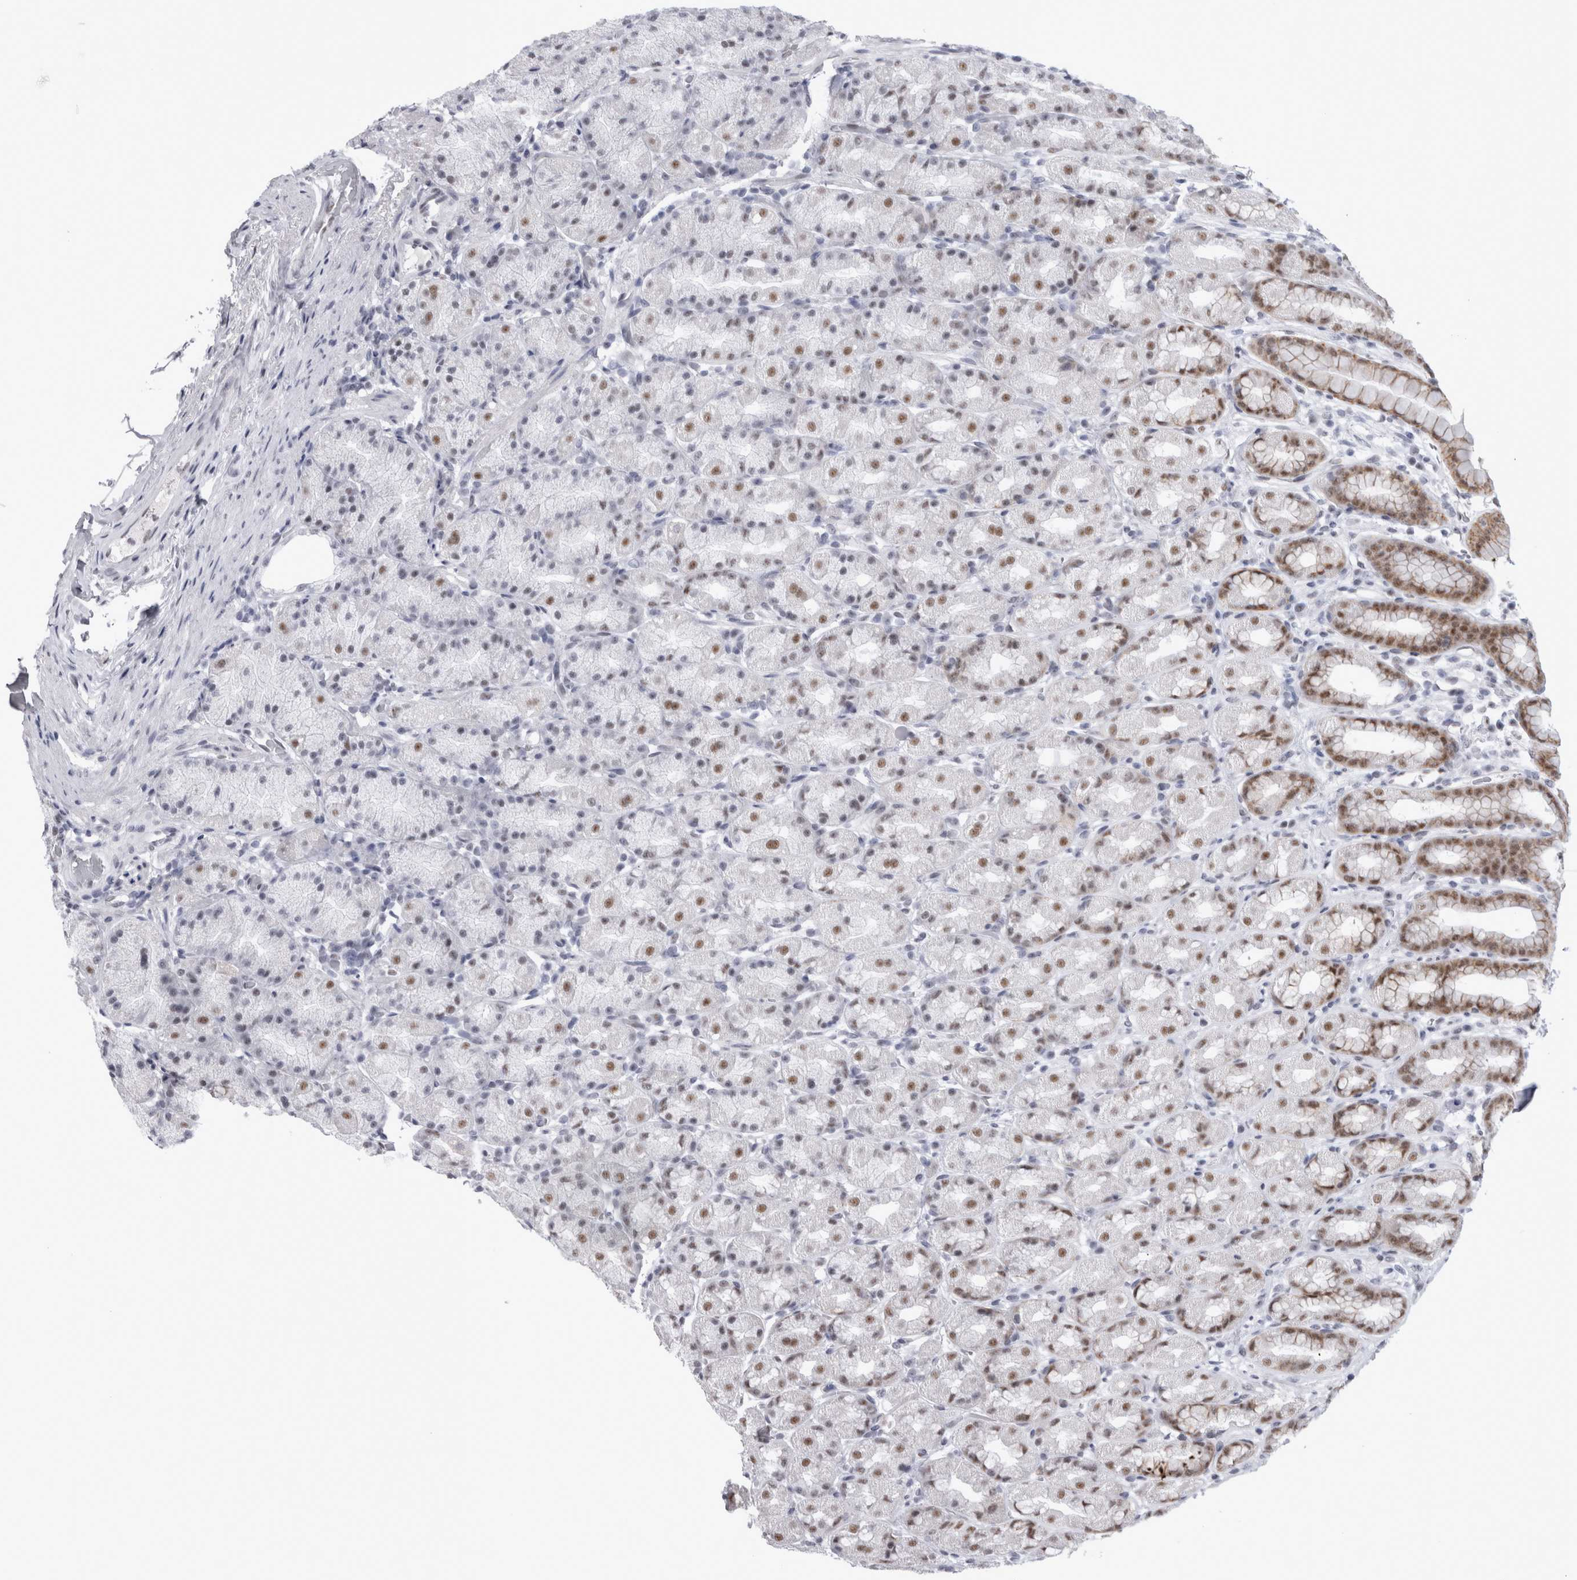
{"staining": {"intensity": "moderate", "quantity": "<25%", "location": "nuclear"}, "tissue": "stomach", "cell_type": "Glandular cells", "image_type": "normal", "snomed": [{"axis": "morphology", "description": "Normal tissue, NOS"}, {"axis": "topography", "description": "Stomach, upper"}], "caption": "Protein analysis of unremarkable stomach reveals moderate nuclear expression in approximately <25% of glandular cells.", "gene": "API5", "patient": {"sex": "male", "age": 68}}